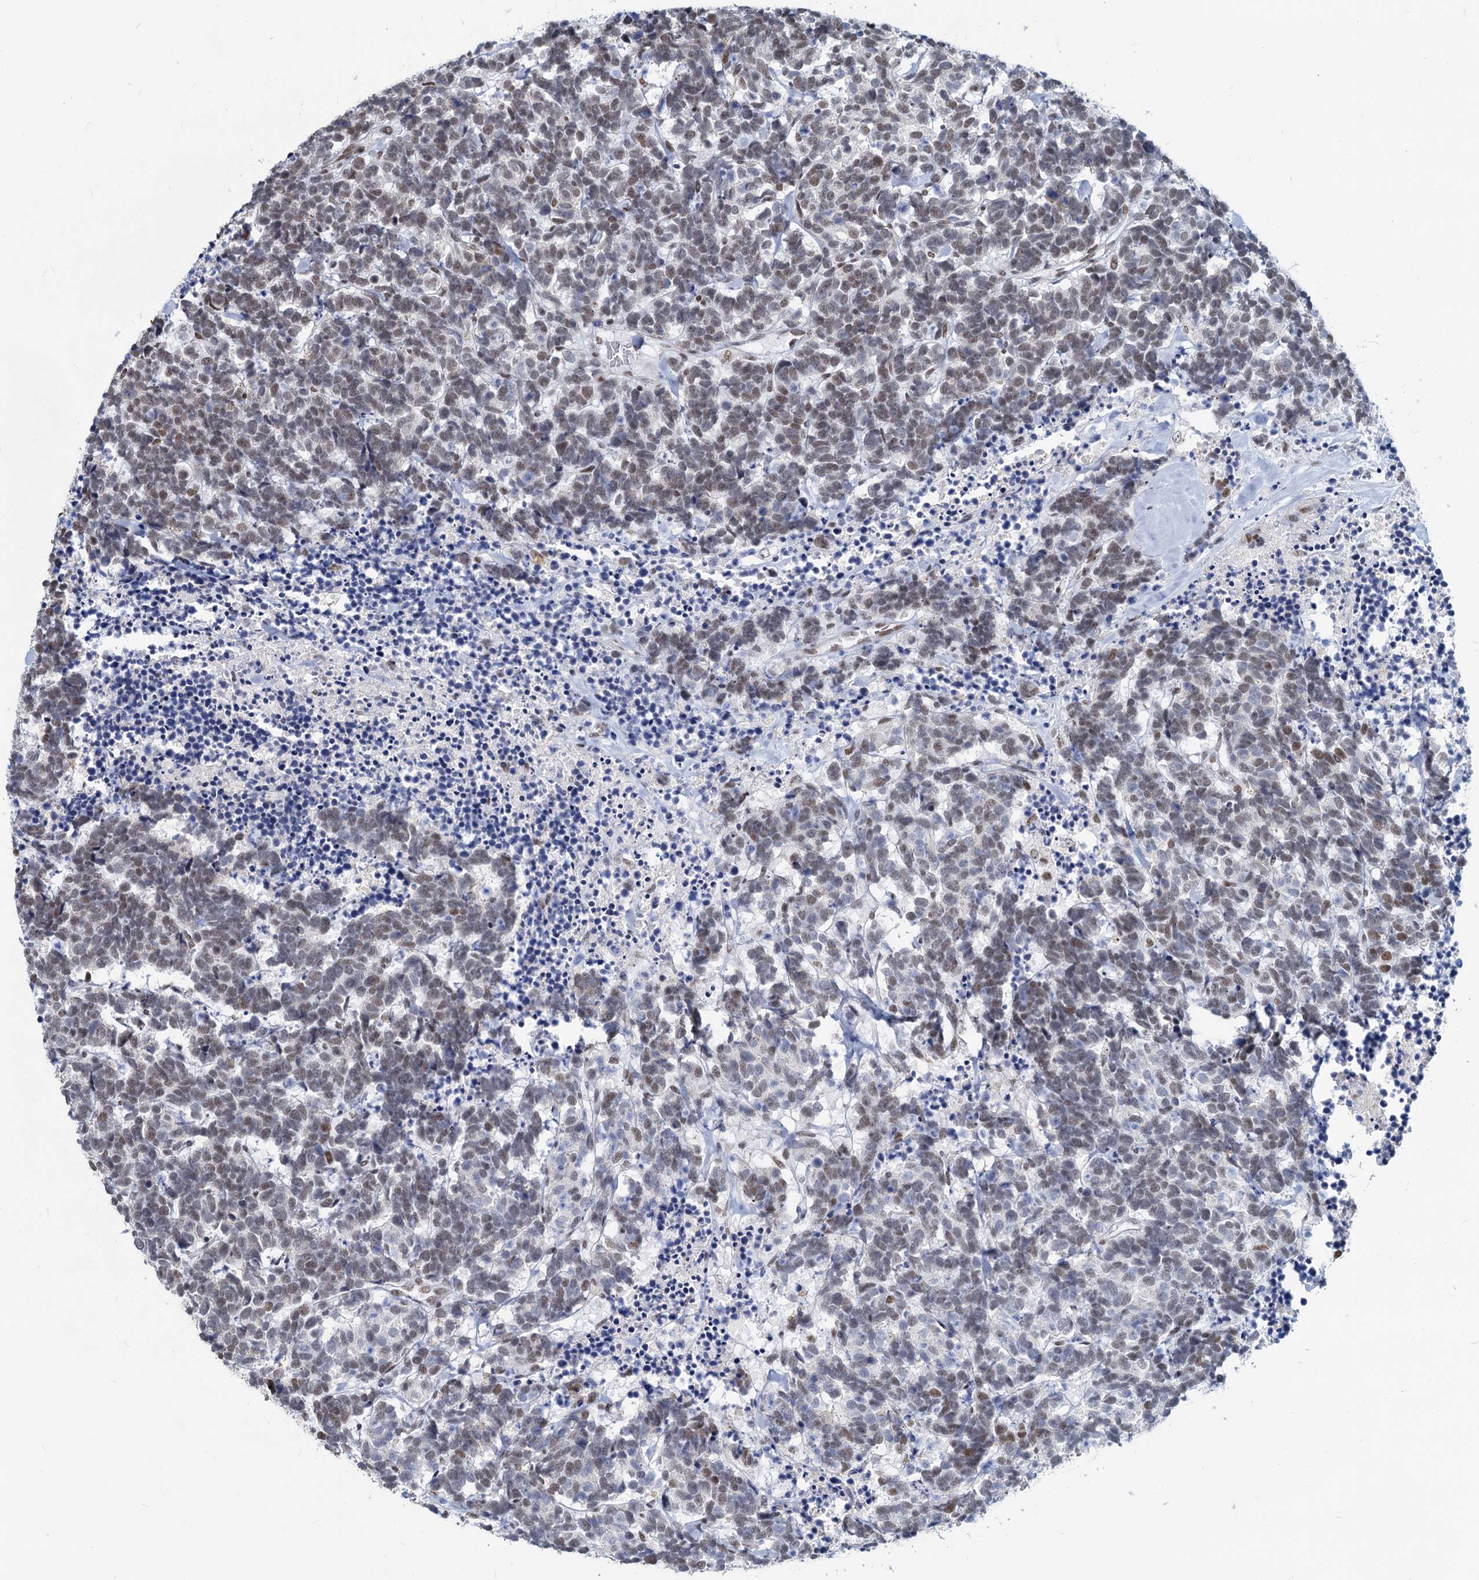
{"staining": {"intensity": "weak", "quantity": "25%-75%", "location": "nuclear"}, "tissue": "carcinoid", "cell_type": "Tumor cells", "image_type": "cancer", "snomed": [{"axis": "morphology", "description": "Carcinoma, NOS"}, {"axis": "morphology", "description": "Carcinoid, malignant, NOS"}, {"axis": "topography", "description": "Urinary bladder"}], "caption": "Carcinoid (malignant) stained for a protein (brown) displays weak nuclear positive staining in about 25%-75% of tumor cells.", "gene": "METTL14", "patient": {"sex": "male", "age": 57}}